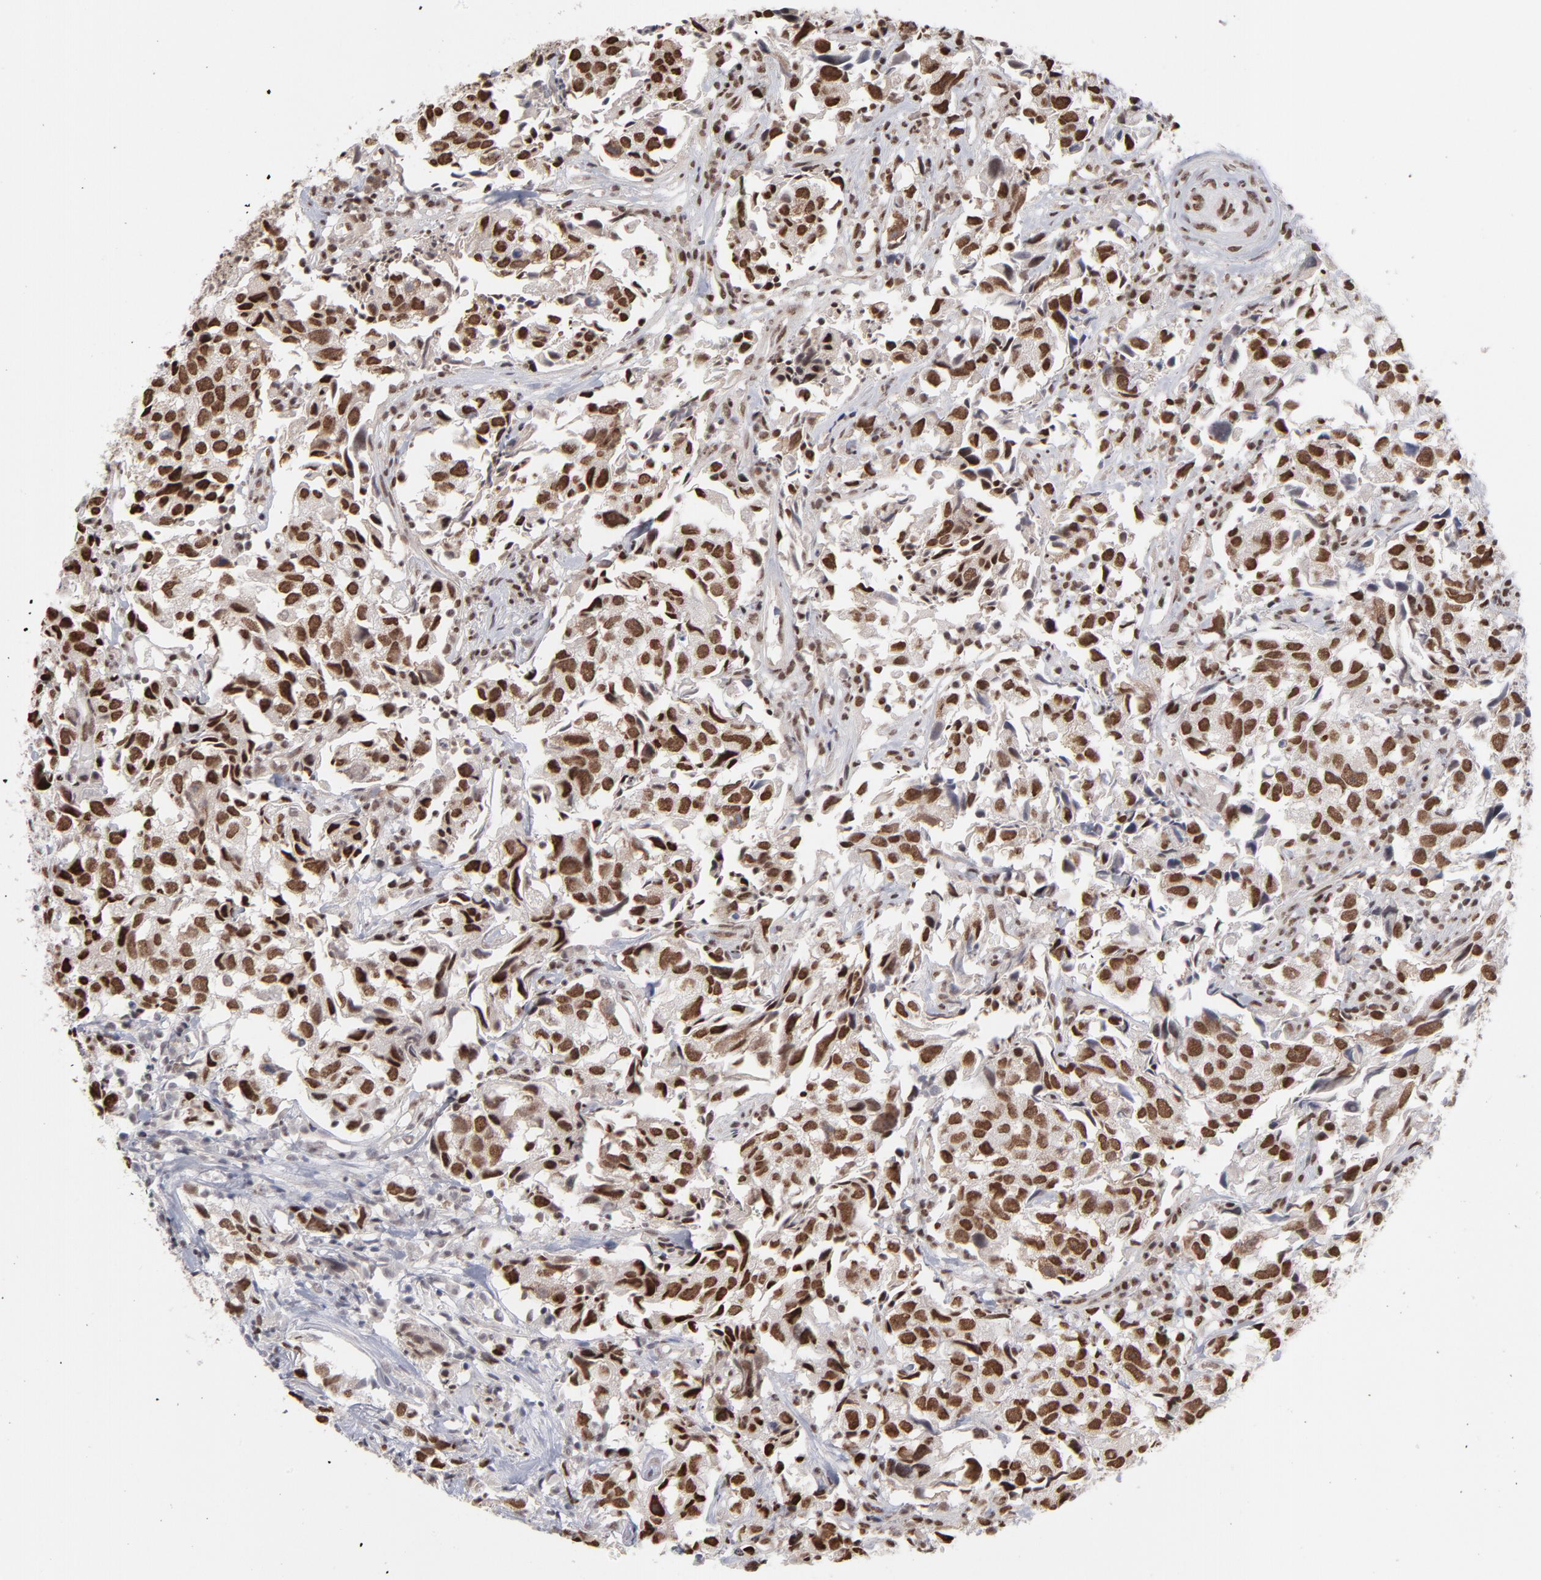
{"staining": {"intensity": "strong", "quantity": ">75%", "location": "cytoplasmic/membranous,nuclear"}, "tissue": "urothelial cancer", "cell_type": "Tumor cells", "image_type": "cancer", "snomed": [{"axis": "morphology", "description": "Urothelial carcinoma, High grade"}, {"axis": "topography", "description": "Urinary bladder"}], "caption": "Tumor cells display high levels of strong cytoplasmic/membranous and nuclear positivity in approximately >75% of cells in urothelial carcinoma (high-grade). (brown staining indicates protein expression, while blue staining denotes nuclei).", "gene": "ZNF3", "patient": {"sex": "female", "age": 75}}